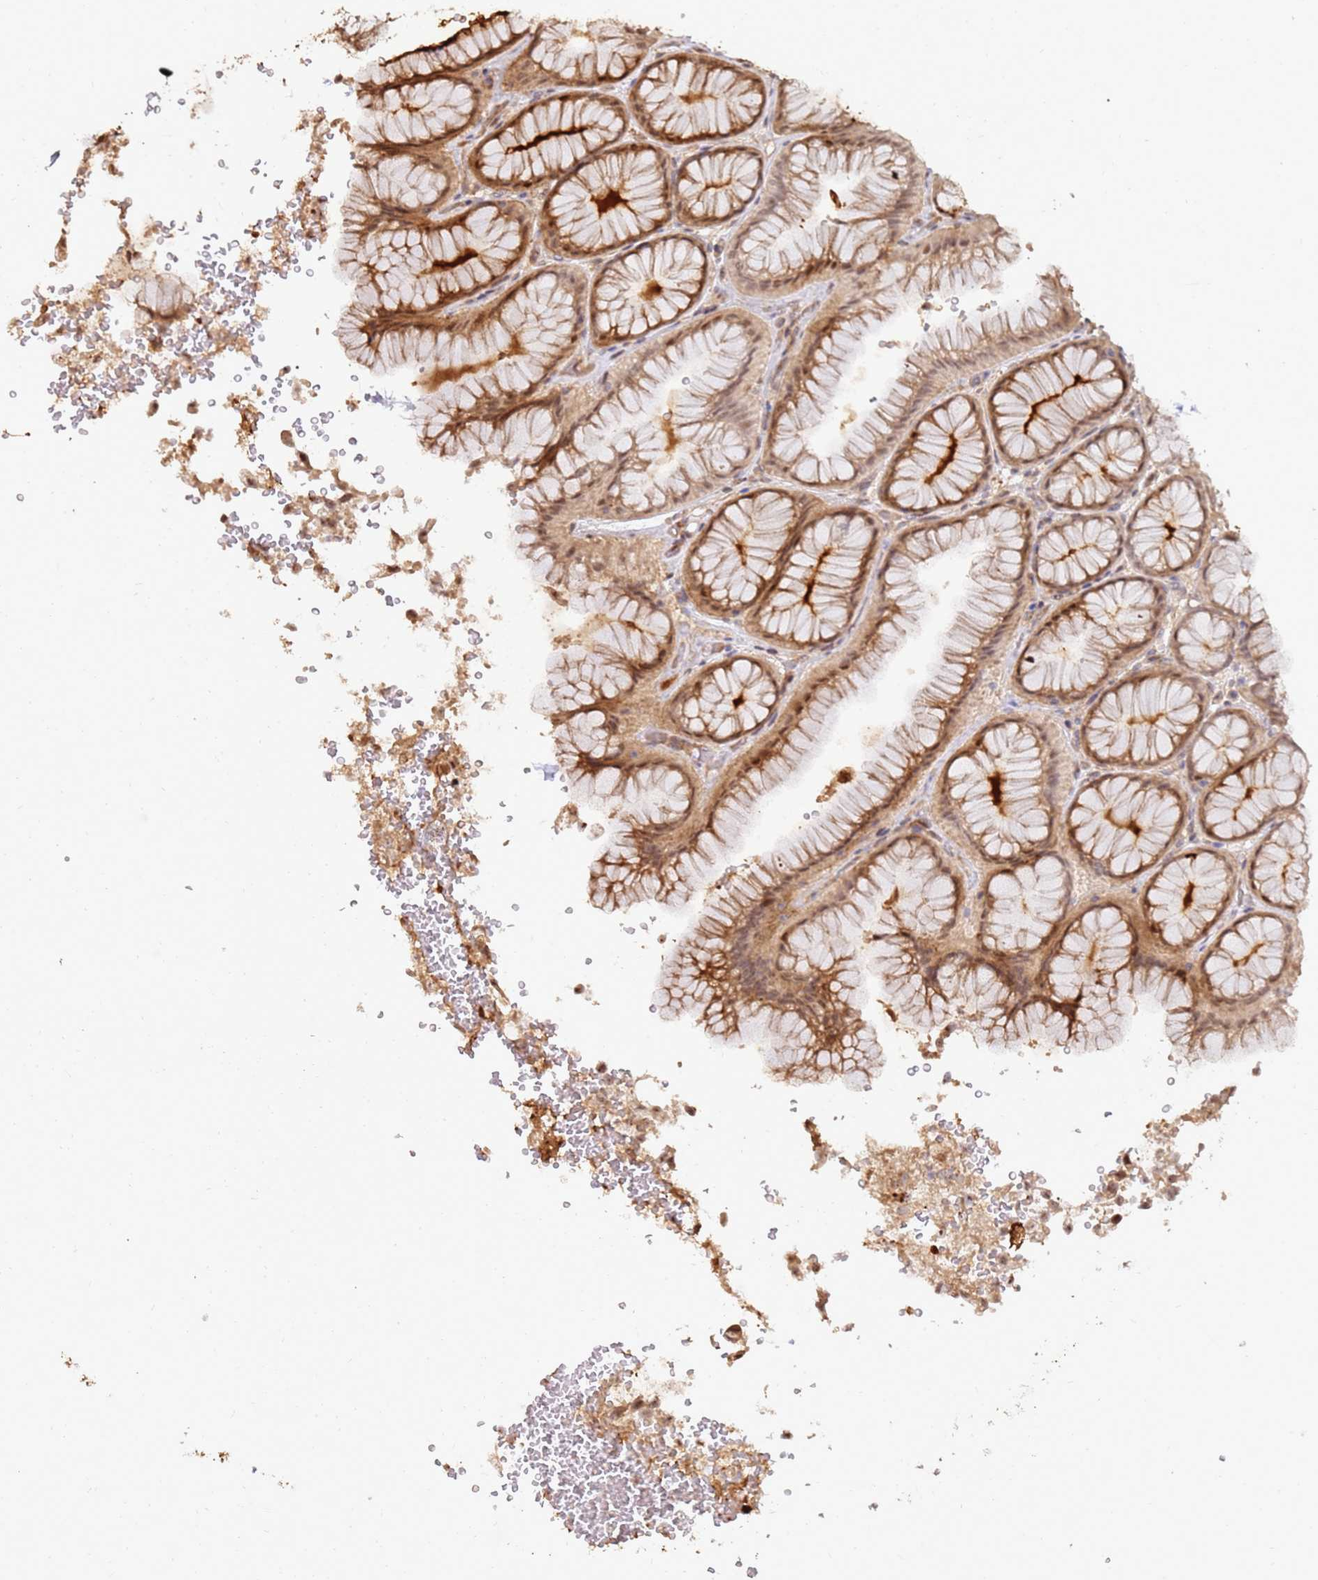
{"staining": {"intensity": "strong", "quantity": ">75%", "location": "cytoplasmic/membranous"}, "tissue": "stomach", "cell_type": "Glandular cells", "image_type": "normal", "snomed": [{"axis": "morphology", "description": "Normal tissue, NOS"}, {"axis": "topography", "description": "Stomach, upper"}, {"axis": "topography", "description": "Stomach, lower"}], "caption": "IHC staining of normal stomach, which exhibits high levels of strong cytoplasmic/membranous staining in about >75% of glandular cells indicating strong cytoplasmic/membranous protein expression. The staining was performed using DAB (3,3'-diaminobenzidine) (brown) for protein detection and nuclei were counterstained in hematoxylin (blue).", "gene": "ST18", "patient": {"sex": "male", "age": 67}}